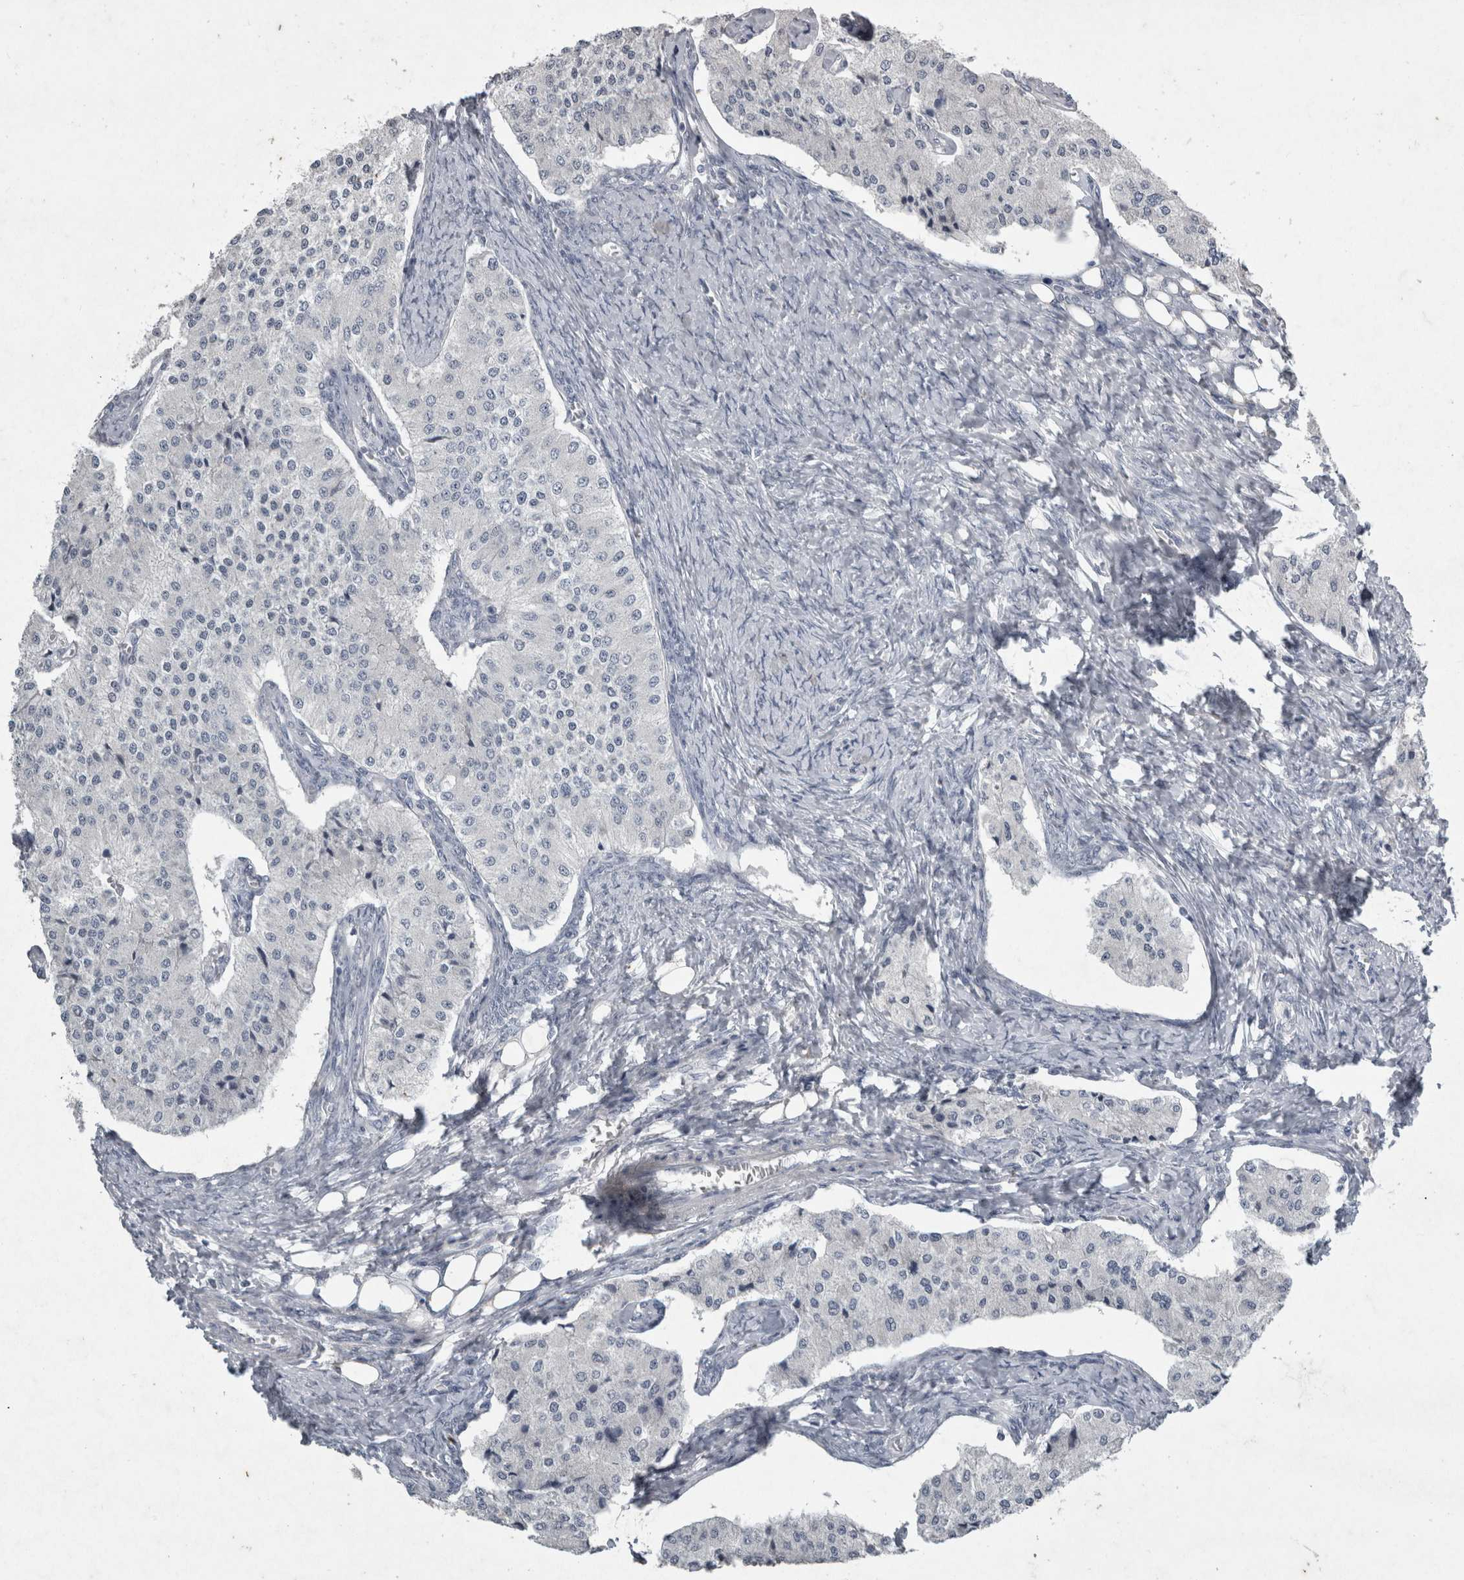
{"staining": {"intensity": "negative", "quantity": "none", "location": "none"}, "tissue": "carcinoid", "cell_type": "Tumor cells", "image_type": "cancer", "snomed": [{"axis": "morphology", "description": "Carcinoid, malignant, NOS"}, {"axis": "topography", "description": "Colon"}], "caption": "Tumor cells are negative for protein expression in human carcinoid. The staining is performed using DAB (3,3'-diaminobenzidine) brown chromogen with nuclei counter-stained in using hematoxylin.", "gene": "PDX1", "patient": {"sex": "female", "age": 52}}